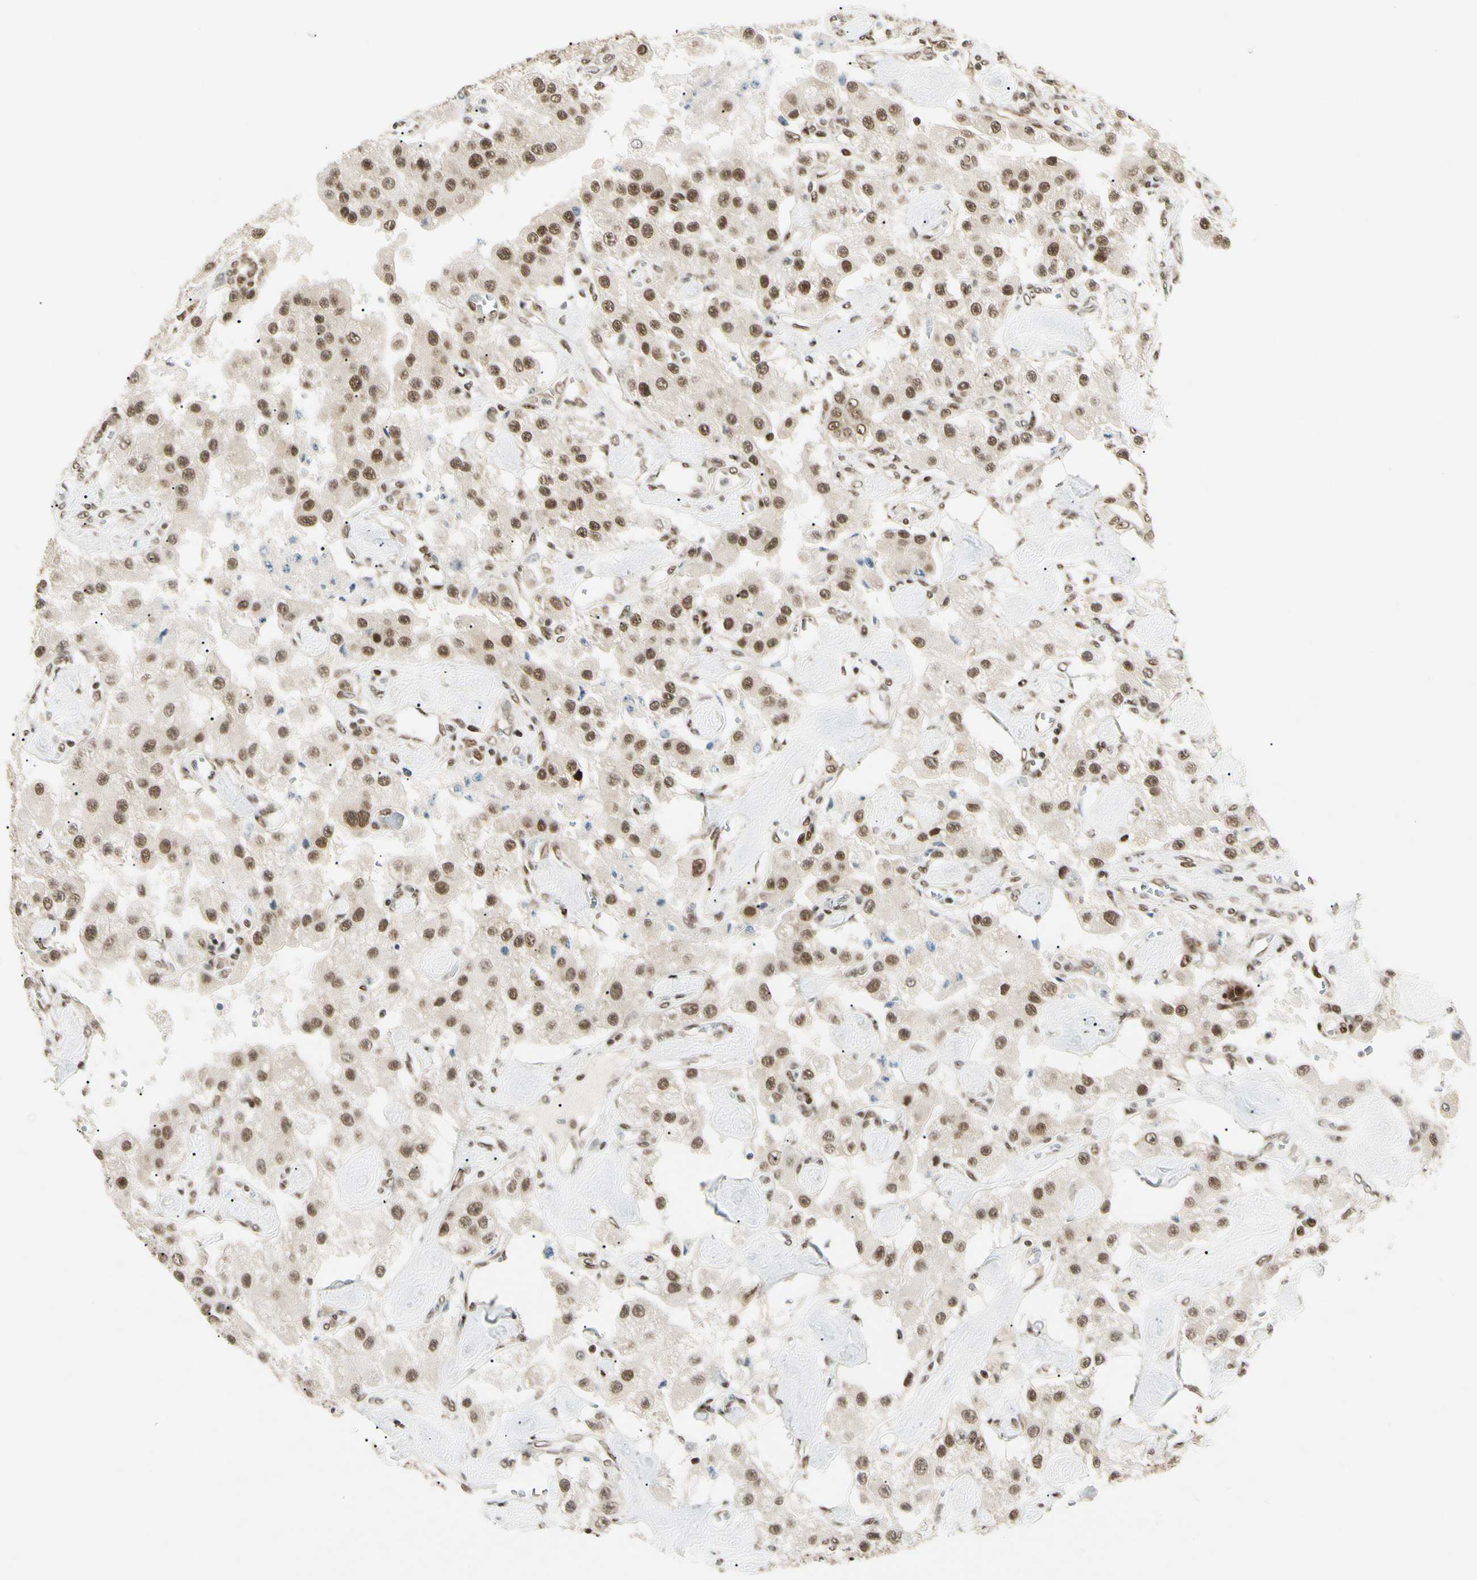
{"staining": {"intensity": "moderate", "quantity": ">75%", "location": "nuclear"}, "tissue": "carcinoid", "cell_type": "Tumor cells", "image_type": "cancer", "snomed": [{"axis": "morphology", "description": "Carcinoid, malignant, NOS"}, {"axis": "topography", "description": "Pancreas"}], "caption": "Carcinoid (malignant) stained for a protein (brown) reveals moderate nuclear positive staining in approximately >75% of tumor cells.", "gene": "FUS", "patient": {"sex": "male", "age": 41}}